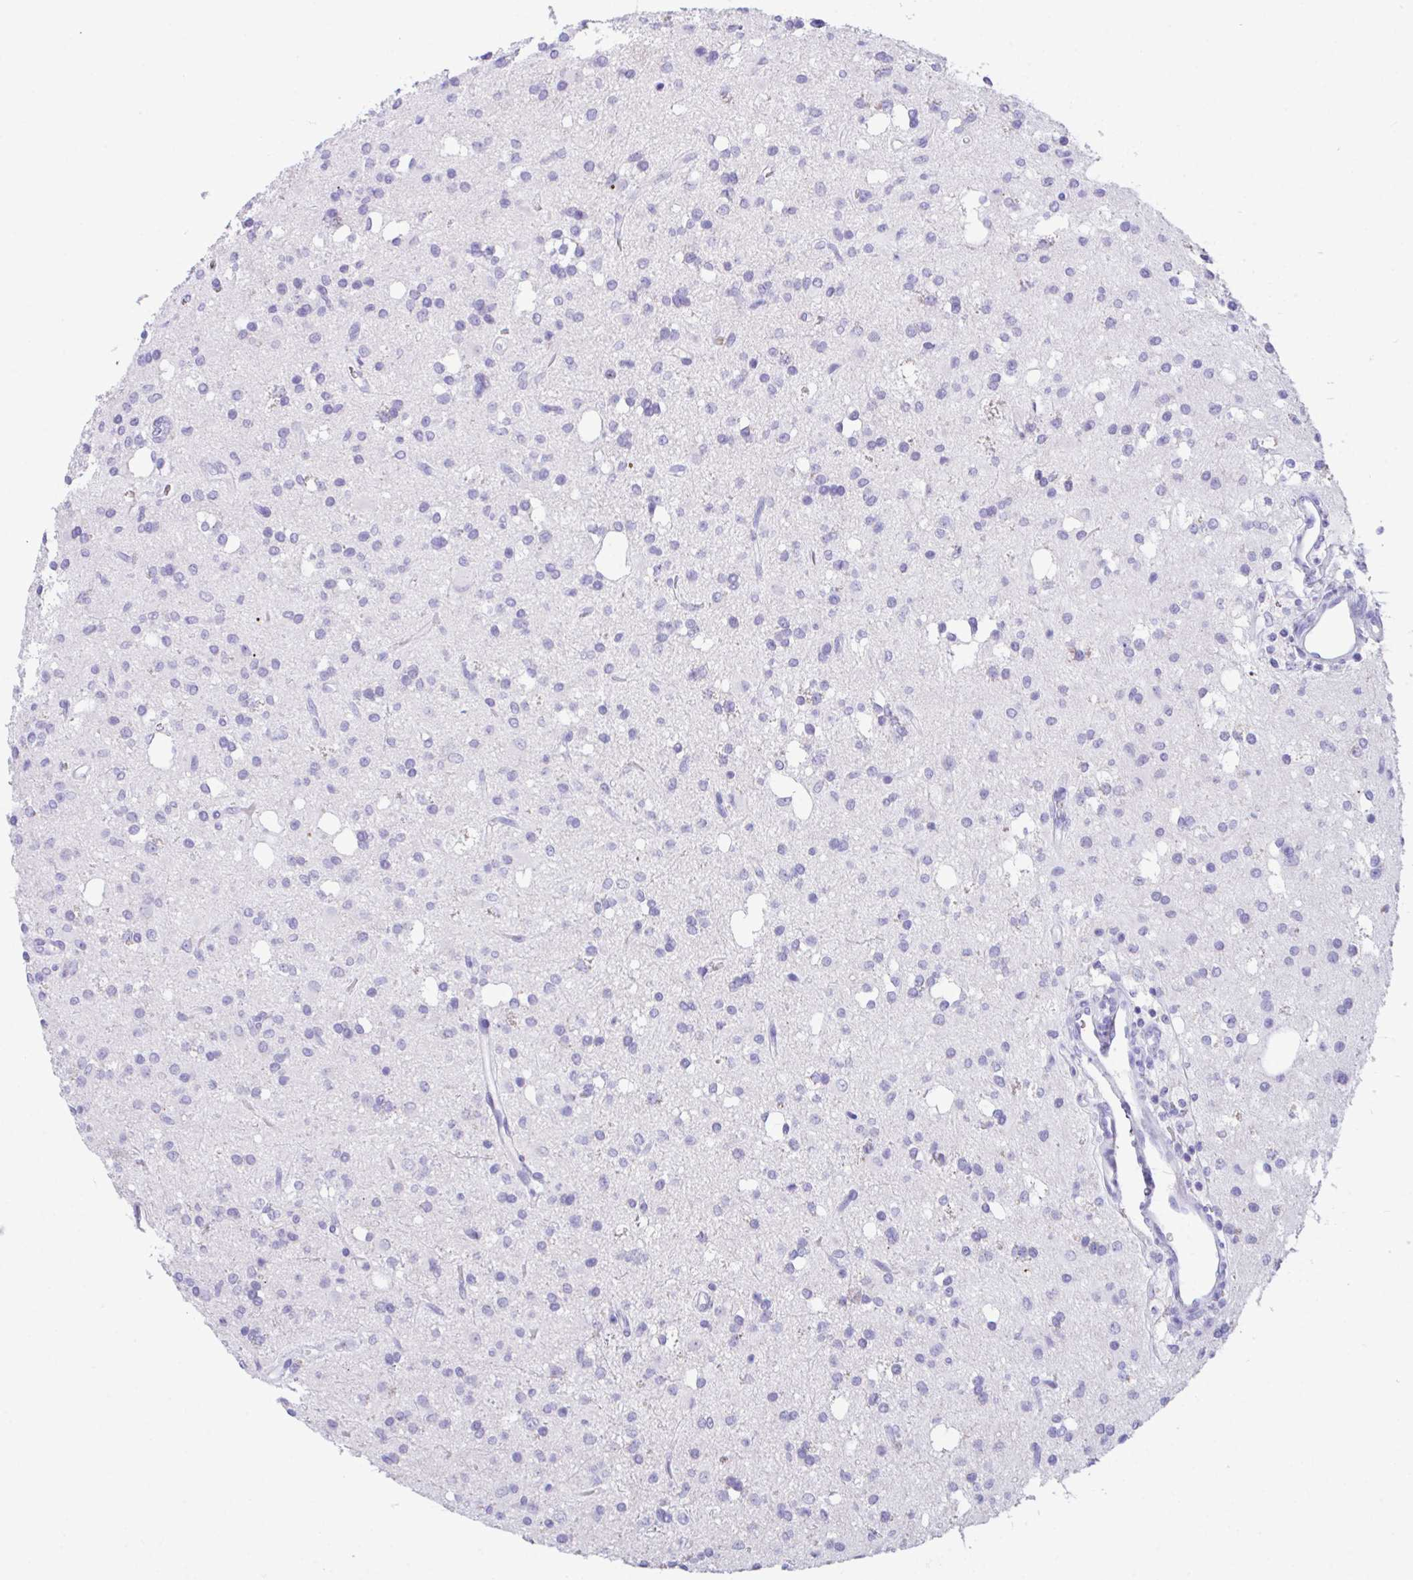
{"staining": {"intensity": "negative", "quantity": "none", "location": "none"}, "tissue": "glioma", "cell_type": "Tumor cells", "image_type": "cancer", "snomed": [{"axis": "morphology", "description": "Glioma, malignant, Low grade"}, {"axis": "topography", "description": "Brain"}], "caption": "Micrograph shows no significant protein expression in tumor cells of glioma.", "gene": "HACD4", "patient": {"sex": "female", "age": 33}}